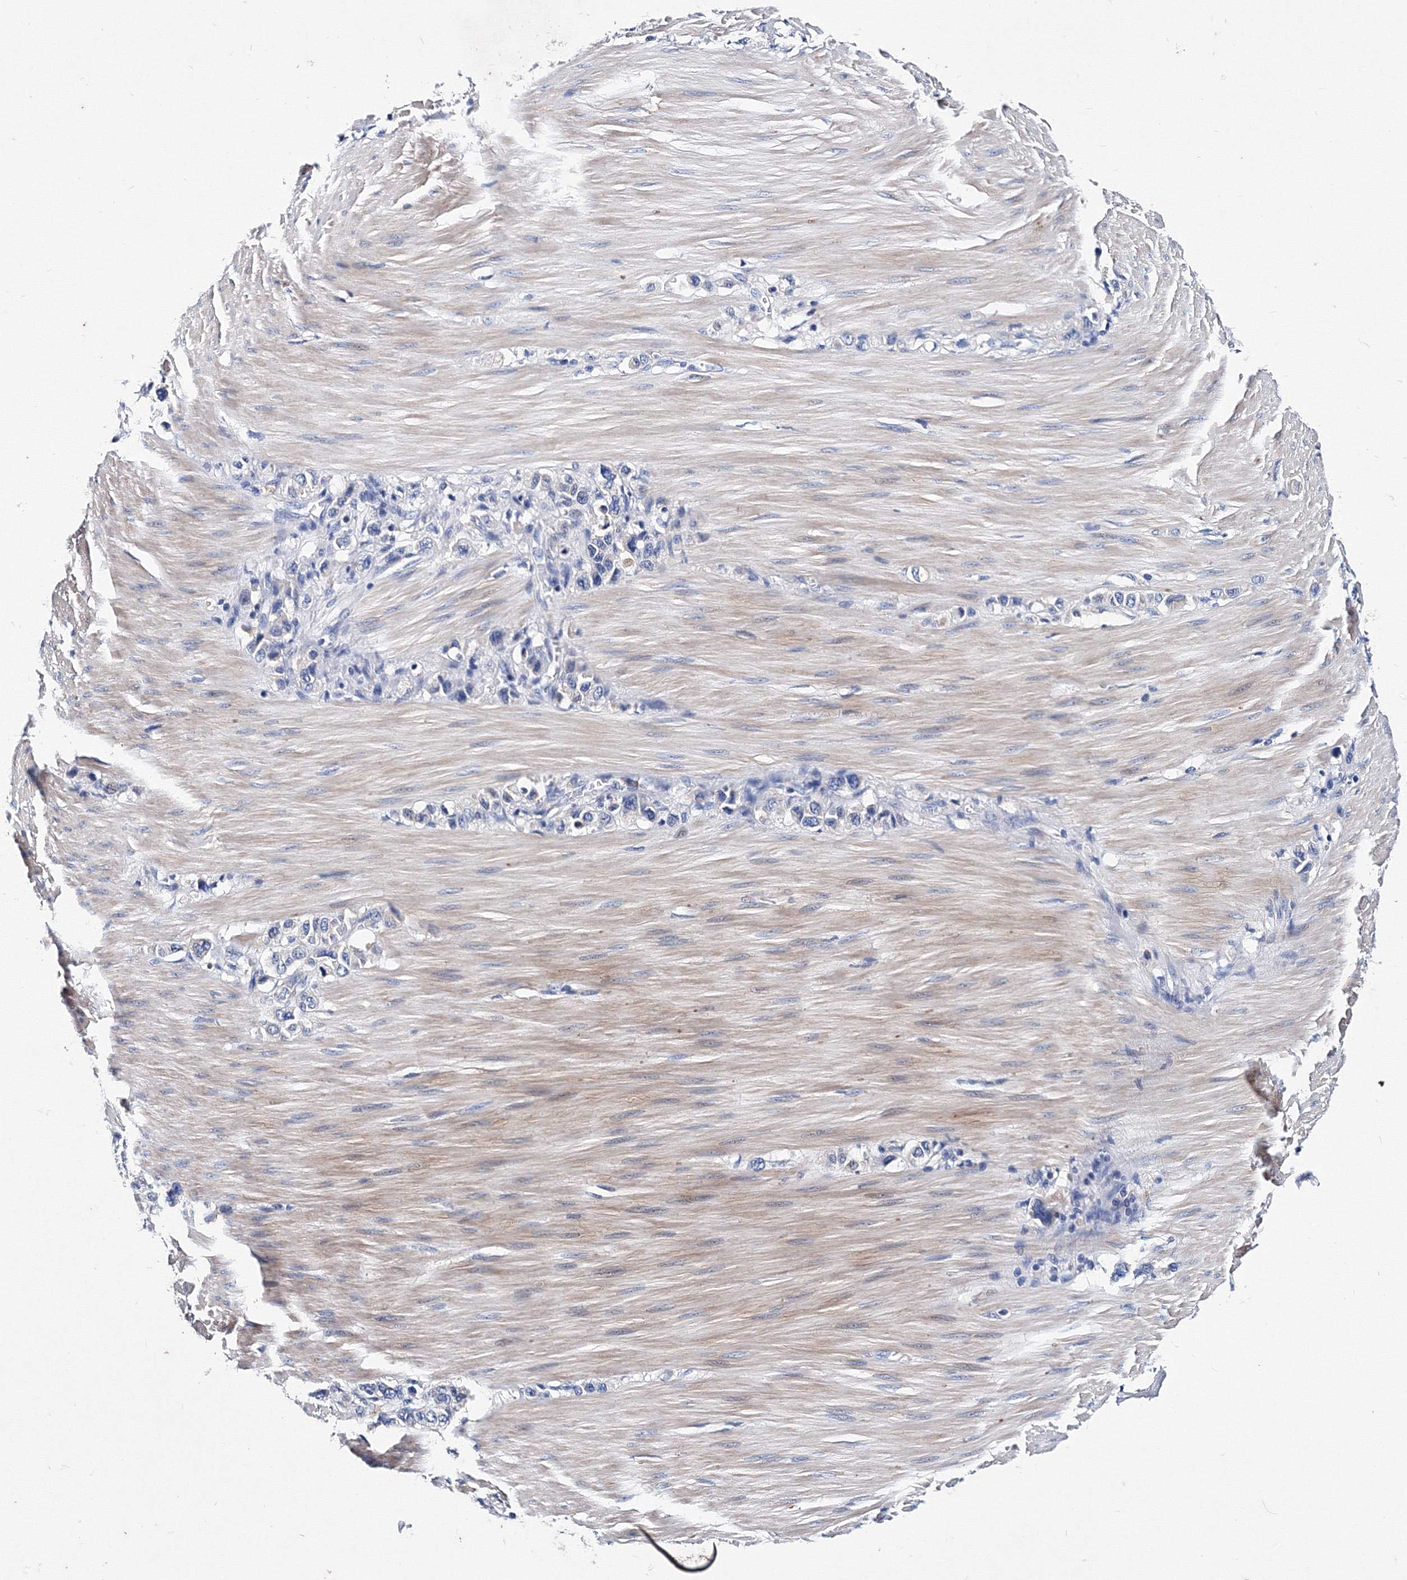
{"staining": {"intensity": "negative", "quantity": "none", "location": "none"}, "tissue": "stomach cancer", "cell_type": "Tumor cells", "image_type": "cancer", "snomed": [{"axis": "morphology", "description": "Adenocarcinoma, NOS"}, {"axis": "topography", "description": "Stomach"}], "caption": "Protein analysis of stomach cancer (adenocarcinoma) shows no significant staining in tumor cells.", "gene": "TRPM2", "patient": {"sex": "female", "age": 65}}